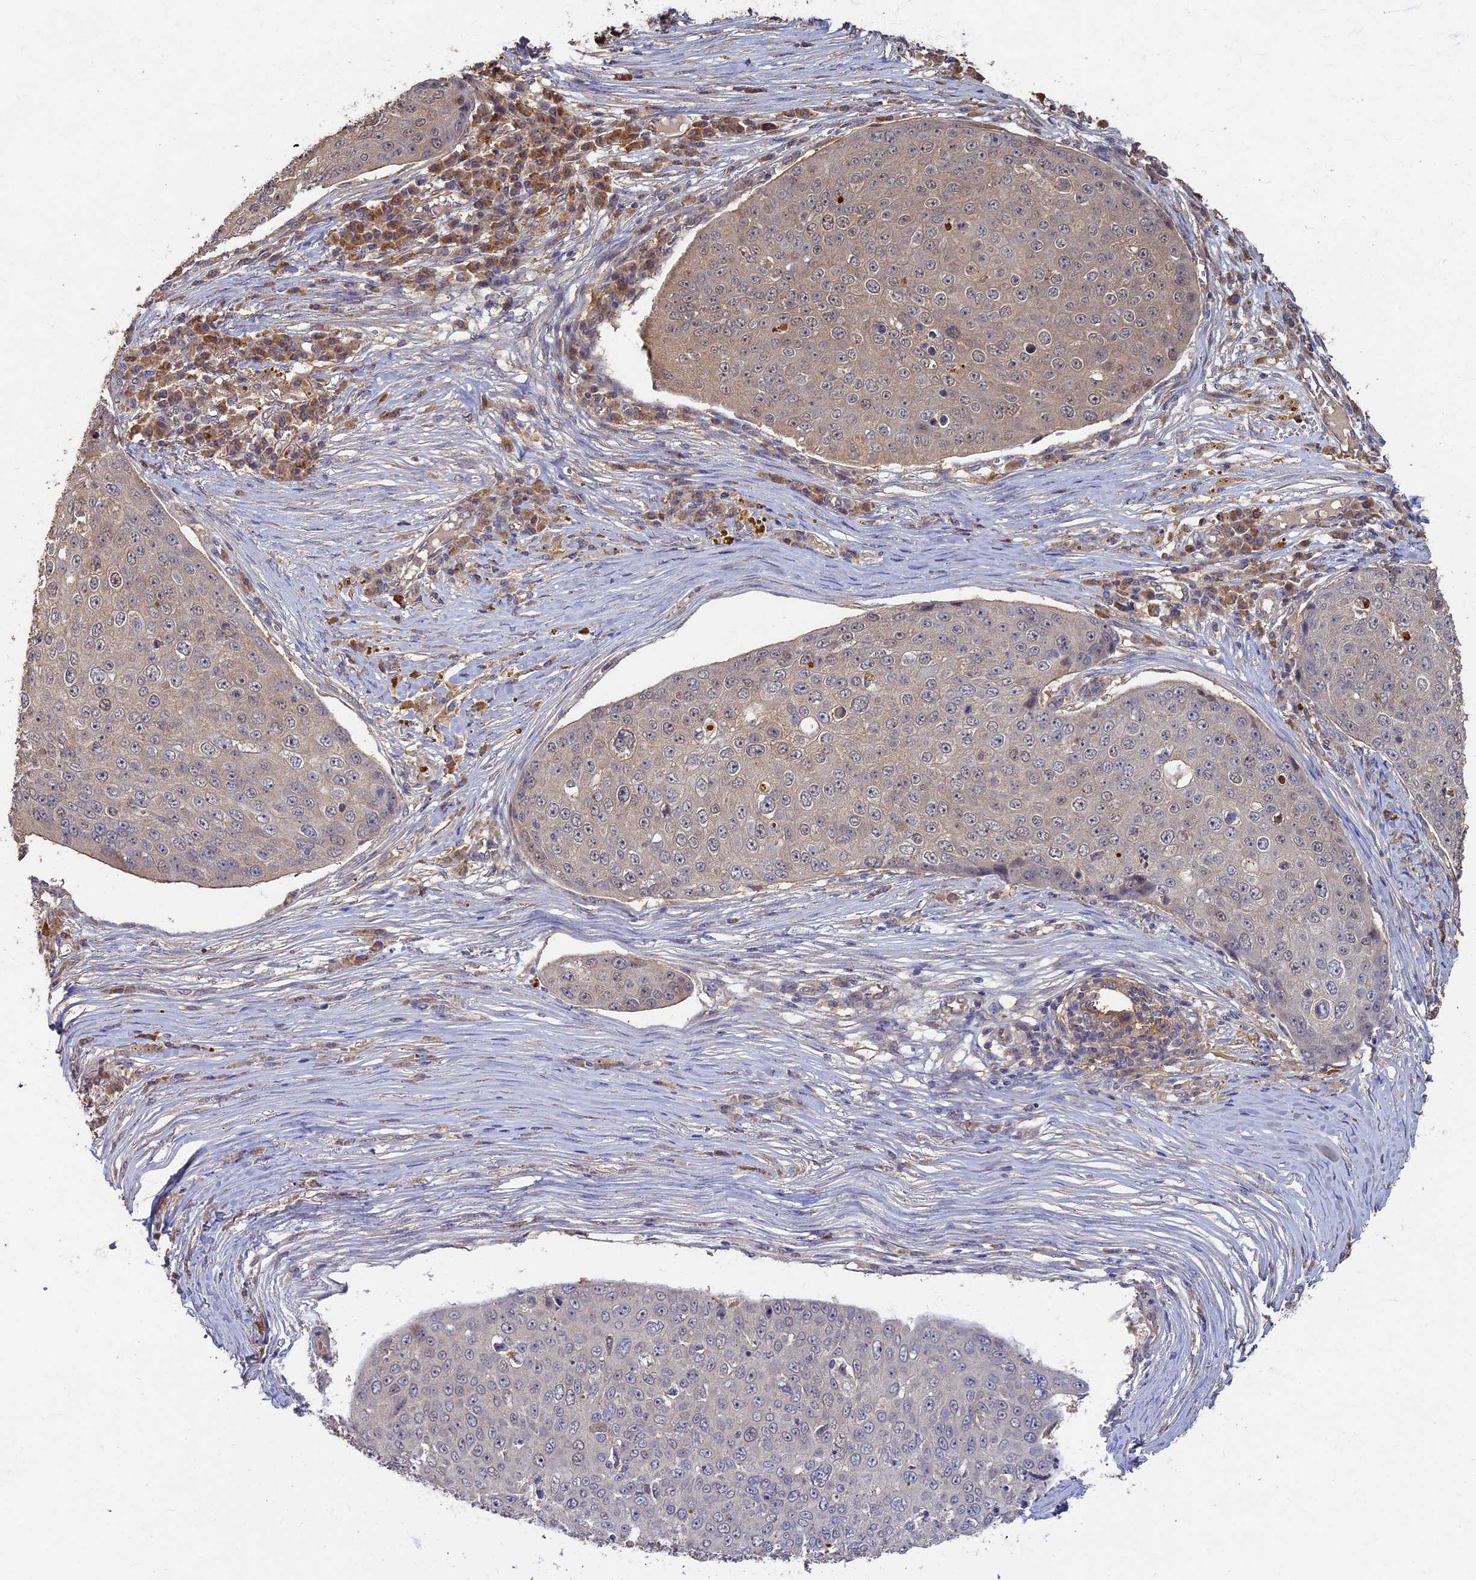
{"staining": {"intensity": "weak", "quantity": "<25%", "location": "cytoplasmic/membranous"}, "tissue": "skin cancer", "cell_type": "Tumor cells", "image_type": "cancer", "snomed": [{"axis": "morphology", "description": "Squamous cell carcinoma, NOS"}, {"axis": "topography", "description": "Skin"}], "caption": "There is no significant staining in tumor cells of squamous cell carcinoma (skin).", "gene": "RSPH3", "patient": {"sex": "male", "age": 71}}